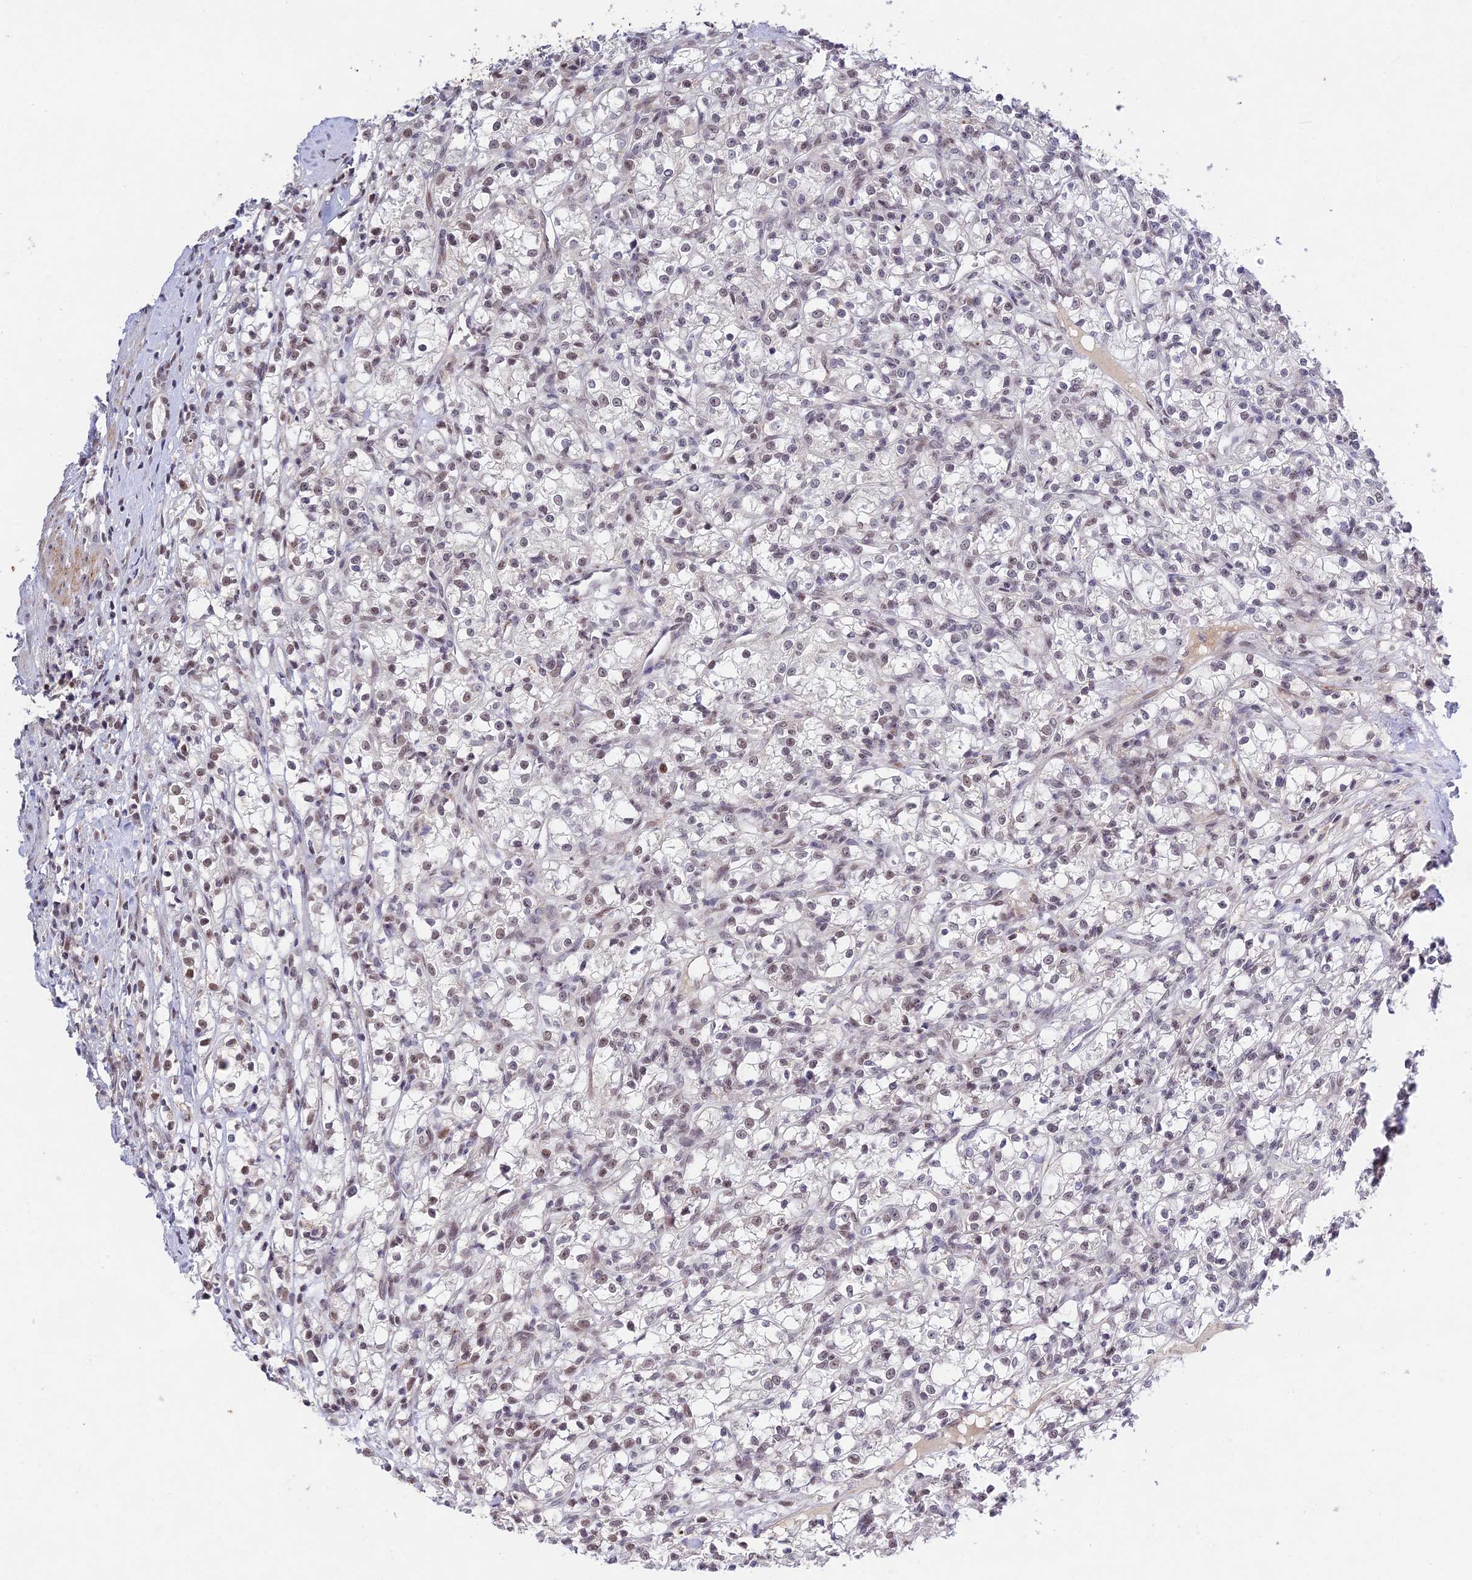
{"staining": {"intensity": "negative", "quantity": "none", "location": "none"}, "tissue": "renal cancer", "cell_type": "Tumor cells", "image_type": "cancer", "snomed": [{"axis": "morphology", "description": "Adenocarcinoma, NOS"}, {"axis": "topography", "description": "Kidney"}], "caption": "An image of human renal adenocarcinoma is negative for staining in tumor cells.", "gene": "RAVER1", "patient": {"sex": "female", "age": 59}}